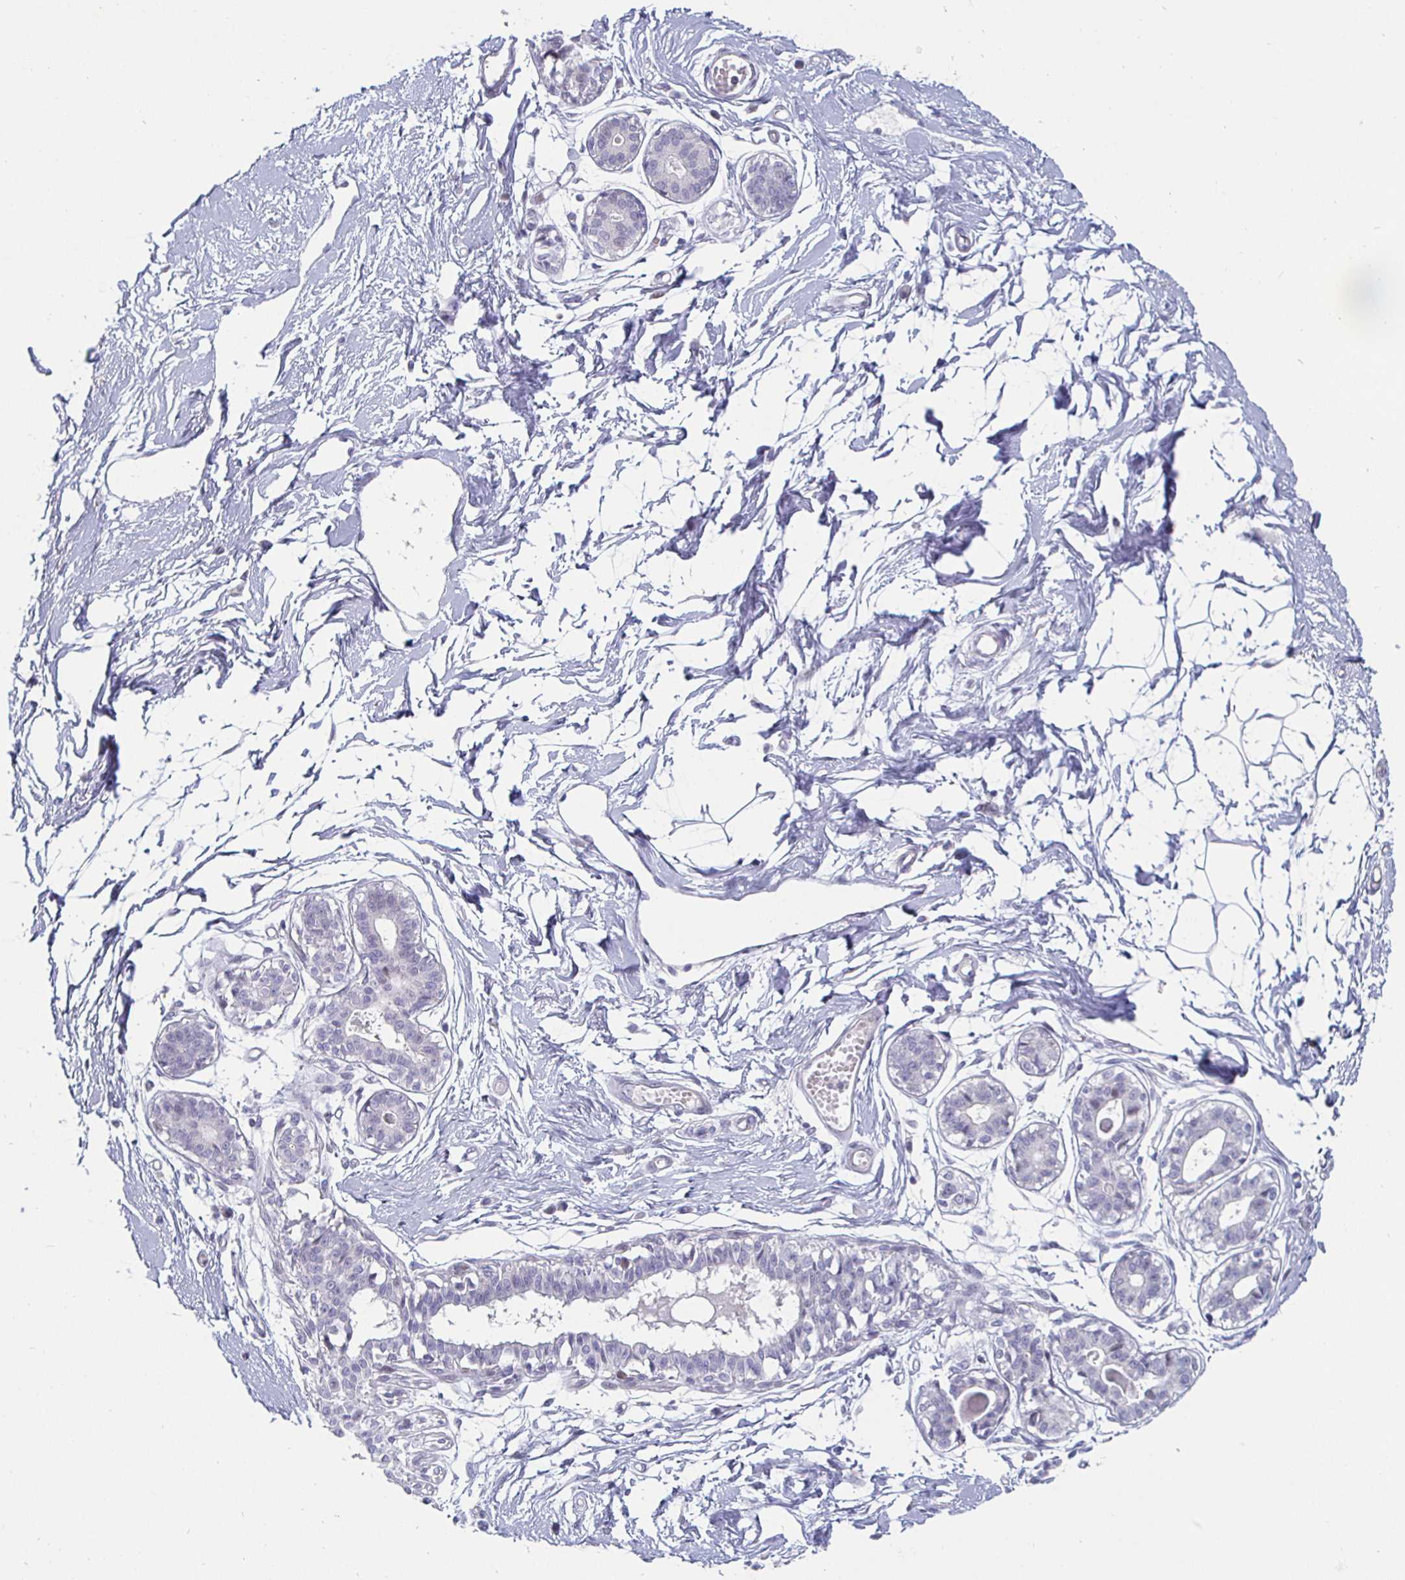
{"staining": {"intensity": "negative", "quantity": "none", "location": "none"}, "tissue": "breast", "cell_type": "Adipocytes", "image_type": "normal", "snomed": [{"axis": "morphology", "description": "Normal tissue, NOS"}, {"axis": "topography", "description": "Breast"}], "caption": "High power microscopy histopathology image of an immunohistochemistry (IHC) photomicrograph of normal breast, revealing no significant staining in adipocytes.", "gene": "DMRTB1", "patient": {"sex": "female", "age": 45}}